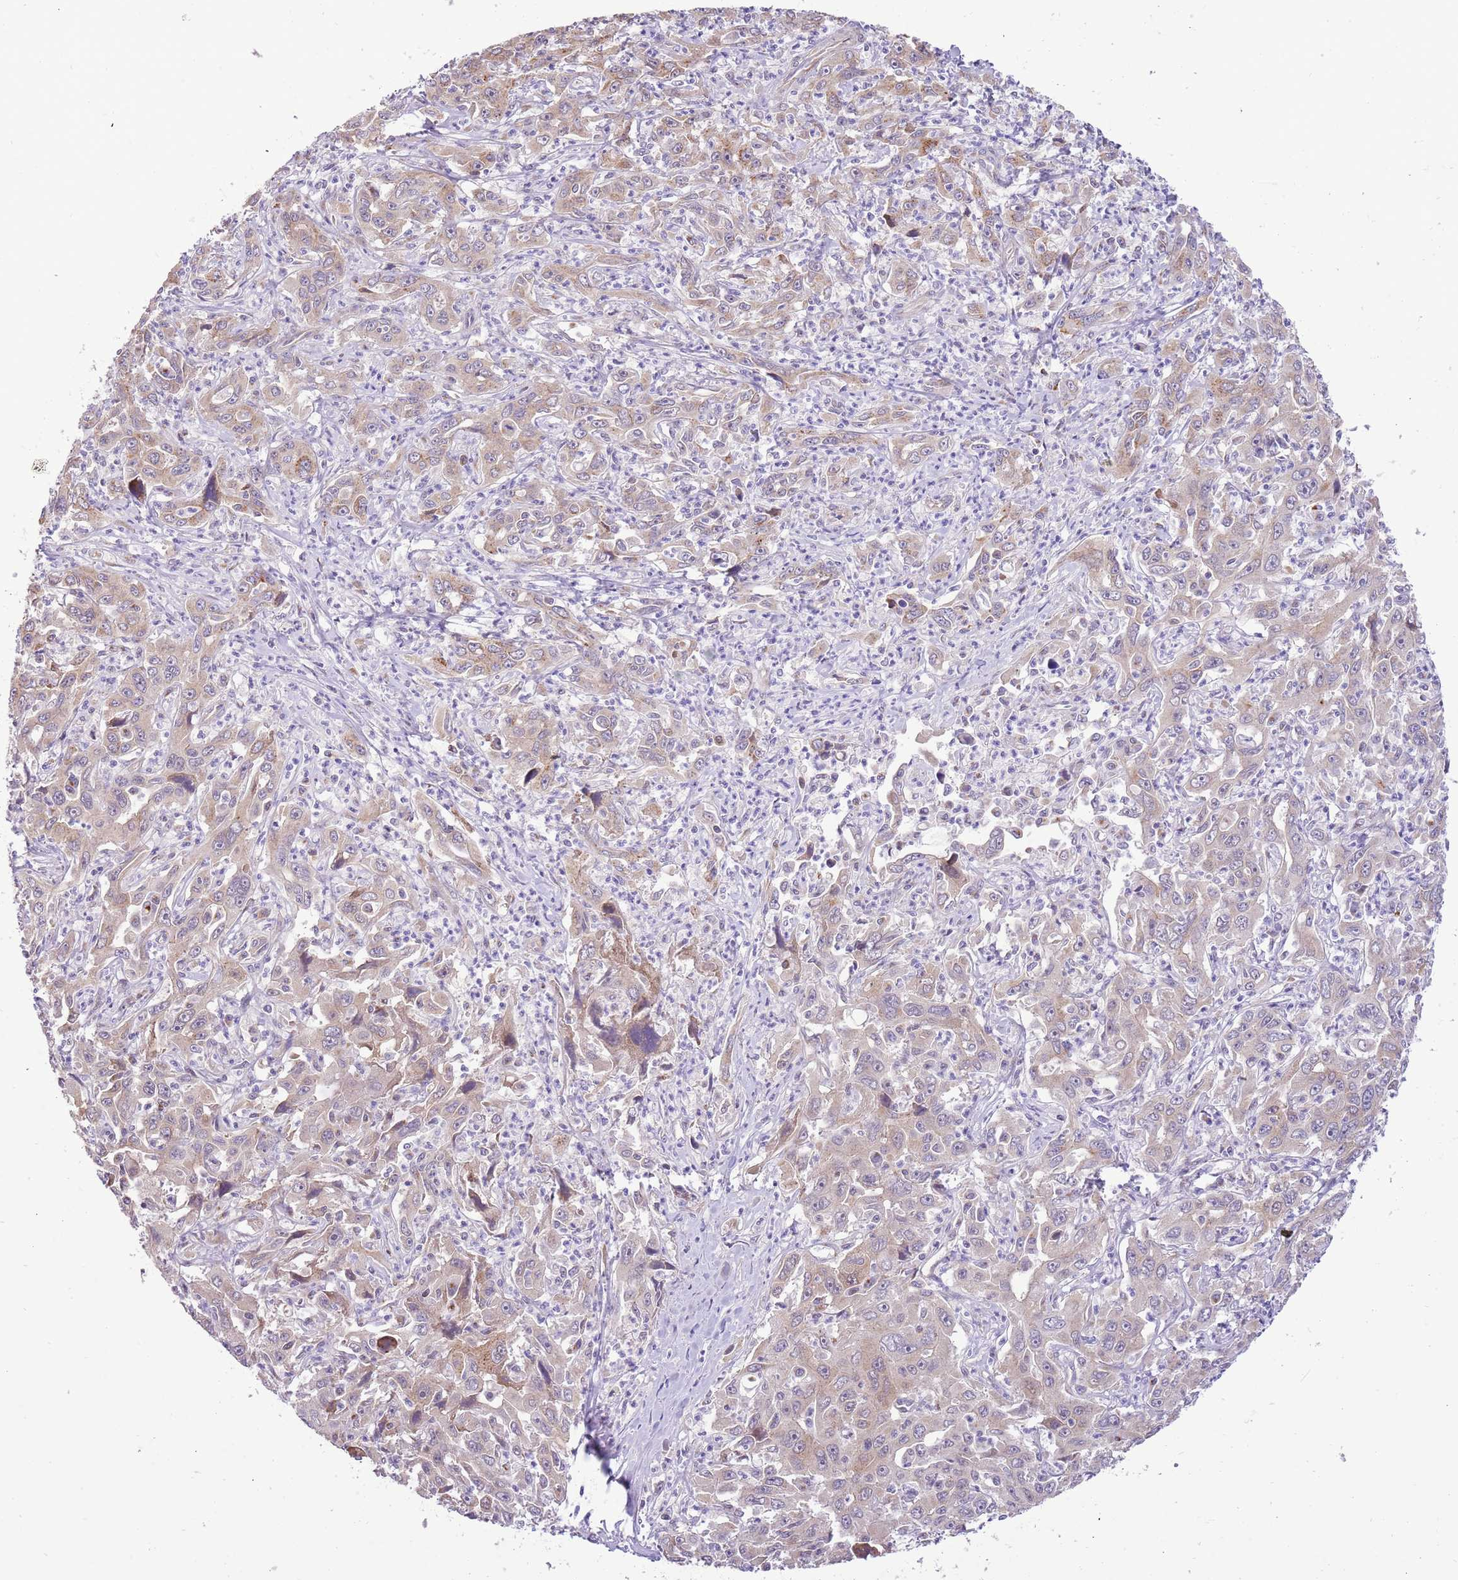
{"staining": {"intensity": "weak", "quantity": "25%-75%", "location": "cytoplasmic/membranous"}, "tissue": "liver cancer", "cell_type": "Tumor cells", "image_type": "cancer", "snomed": [{"axis": "morphology", "description": "Carcinoma, Hepatocellular, NOS"}, {"axis": "topography", "description": "Liver"}], "caption": "IHC histopathology image of neoplastic tissue: liver hepatocellular carcinoma stained using immunohistochemistry reveals low levels of weak protein expression localized specifically in the cytoplasmic/membranous of tumor cells, appearing as a cytoplasmic/membranous brown color.", "gene": "COX17", "patient": {"sex": "male", "age": 63}}